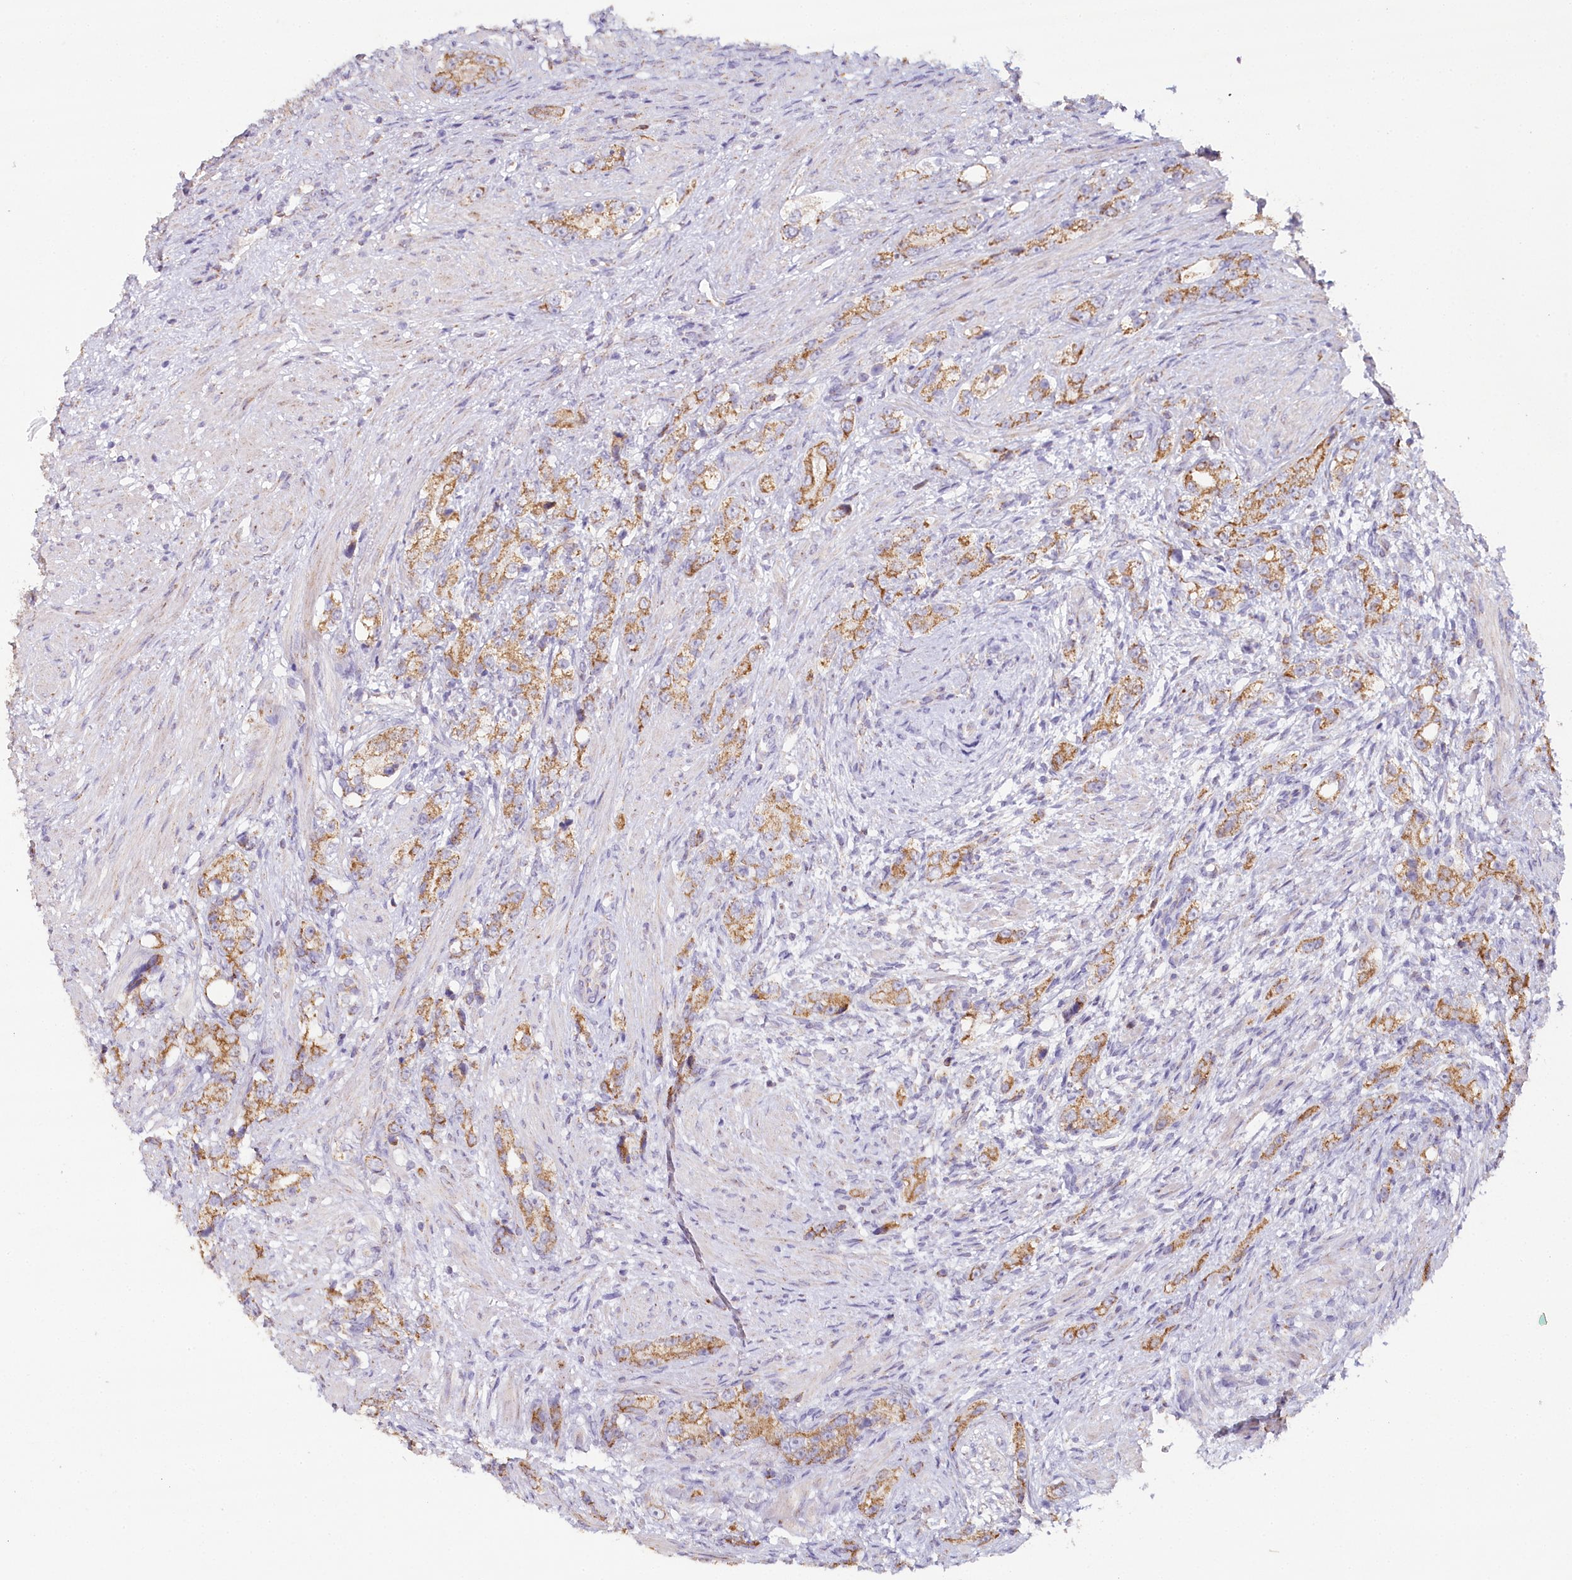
{"staining": {"intensity": "moderate", "quantity": ">75%", "location": "cytoplasmic/membranous"}, "tissue": "prostate cancer", "cell_type": "Tumor cells", "image_type": "cancer", "snomed": [{"axis": "morphology", "description": "Adenocarcinoma, High grade"}, {"axis": "topography", "description": "Prostate"}], "caption": "Immunohistochemical staining of prostate high-grade adenocarcinoma shows moderate cytoplasmic/membranous protein staining in approximately >75% of tumor cells.", "gene": "MMP25", "patient": {"sex": "male", "age": 63}}